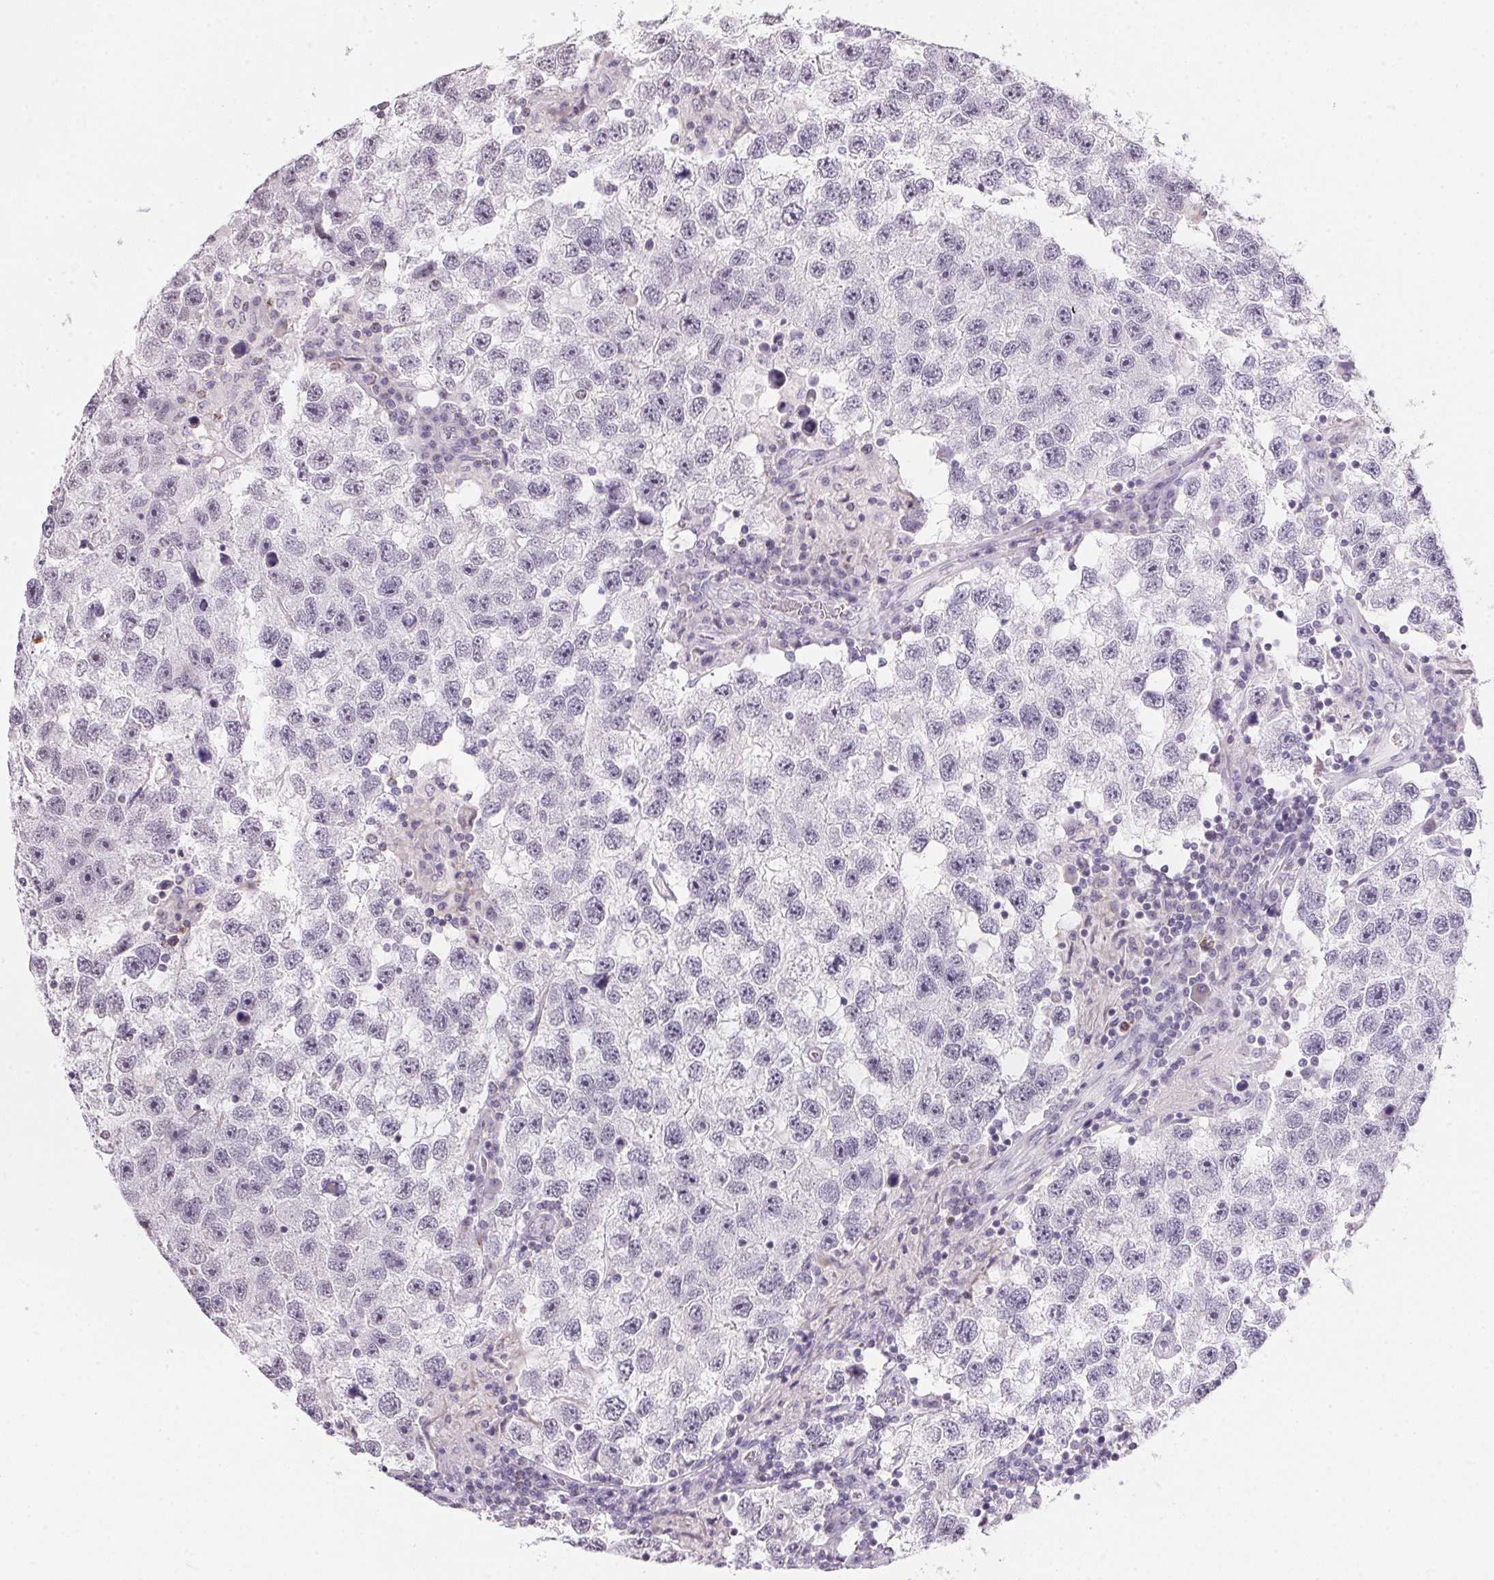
{"staining": {"intensity": "negative", "quantity": "none", "location": "none"}, "tissue": "testis cancer", "cell_type": "Tumor cells", "image_type": "cancer", "snomed": [{"axis": "morphology", "description": "Seminoma, NOS"}, {"axis": "topography", "description": "Testis"}], "caption": "Immunohistochemistry (IHC) image of neoplastic tissue: human testis cancer stained with DAB (3,3'-diaminobenzidine) reveals no significant protein expression in tumor cells.", "gene": "GIPC2", "patient": {"sex": "male", "age": 26}}